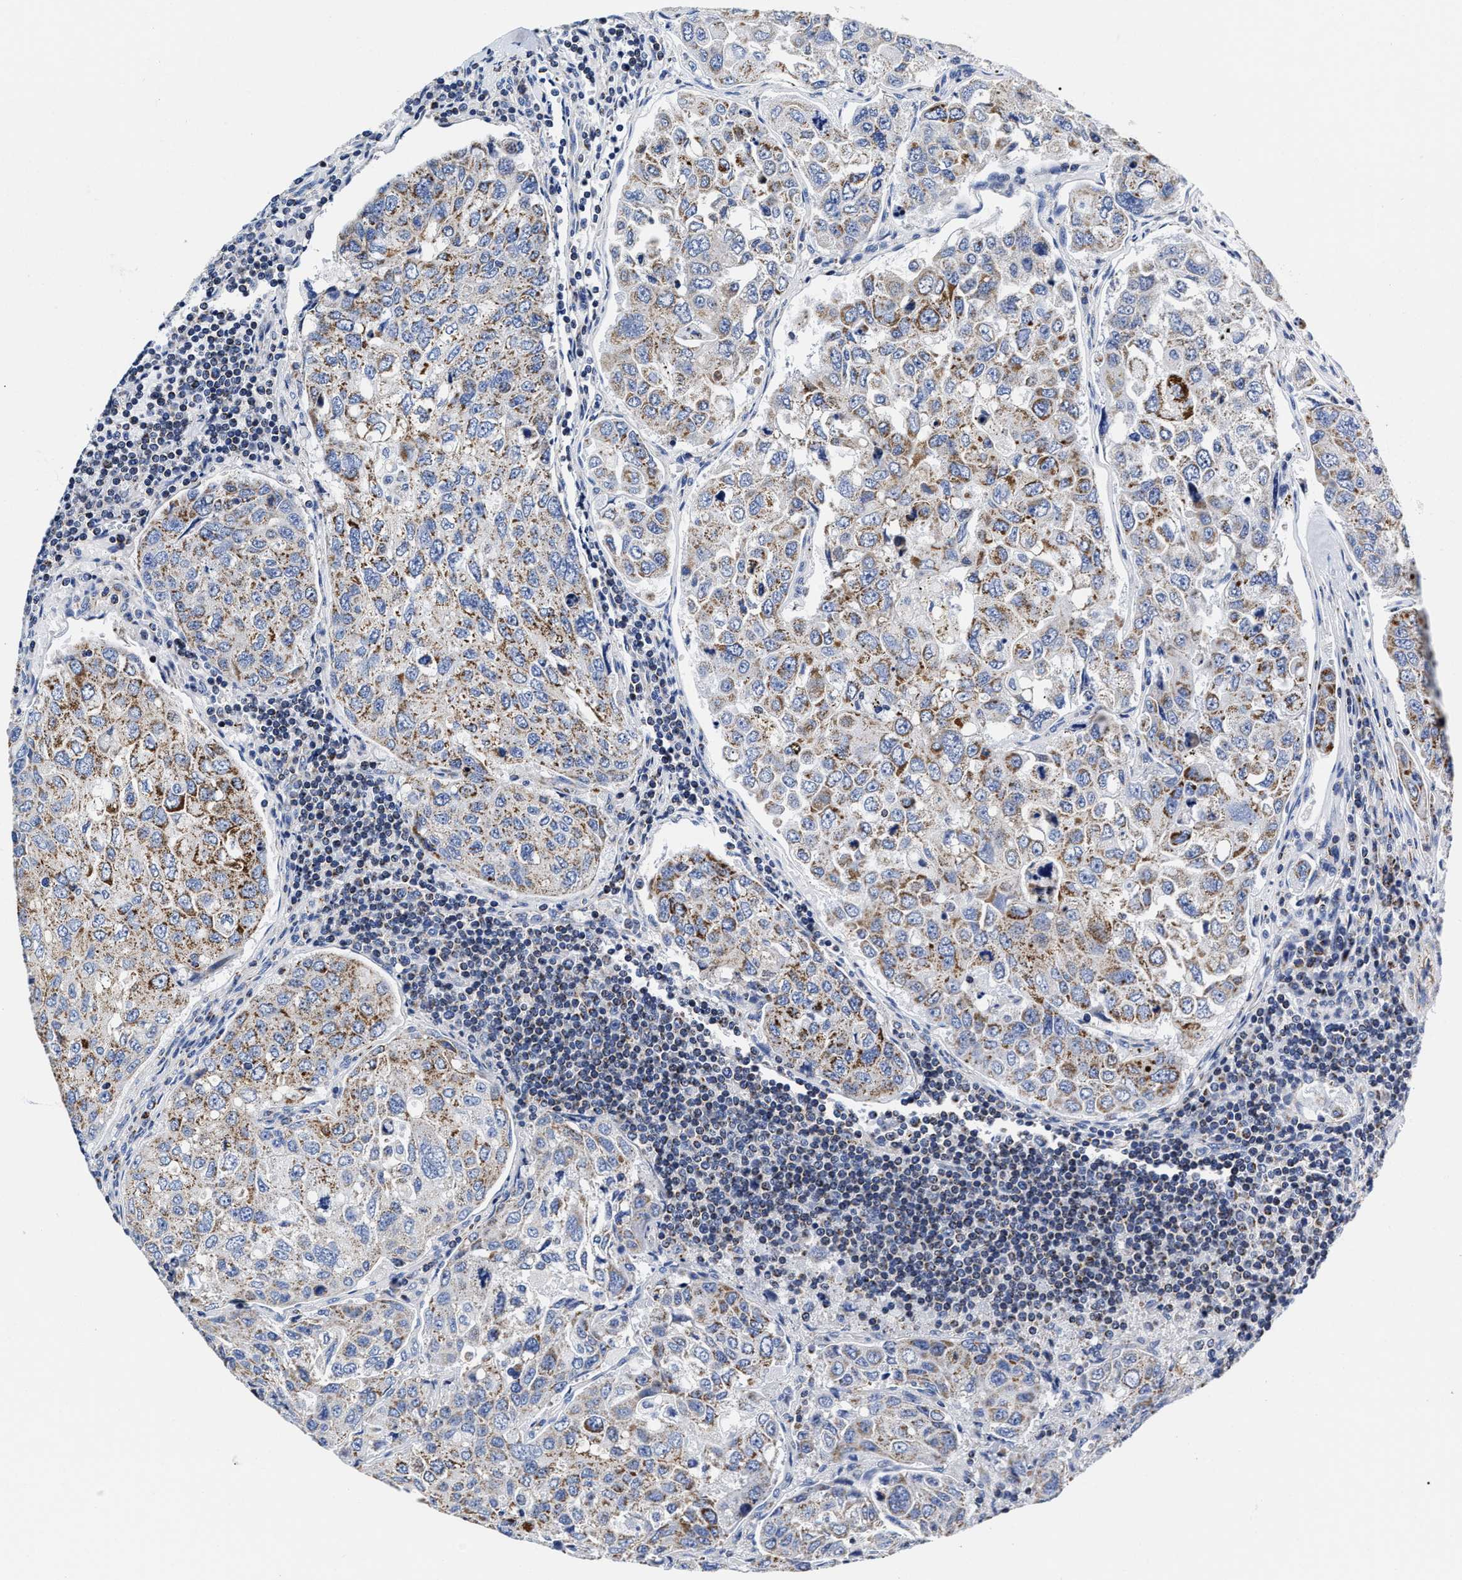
{"staining": {"intensity": "moderate", "quantity": "25%-75%", "location": "cytoplasmic/membranous"}, "tissue": "urothelial cancer", "cell_type": "Tumor cells", "image_type": "cancer", "snomed": [{"axis": "morphology", "description": "Urothelial carcinoma, High grade"}, {"axis": "topography", "description": "Lymph node"}, {"axis": "topography", "description": "Urinary bladder"}], "caption": "High-grade urothelial carcinoma stained with DAB (3,3'-diaminobenzidine) IHC shows medium levels of moderate cytoplasmic/membranous staining in approximately 25%-75% of tumor cells.", "gene": "HINT2", "patient": {"sex": "male", "age": 51}}